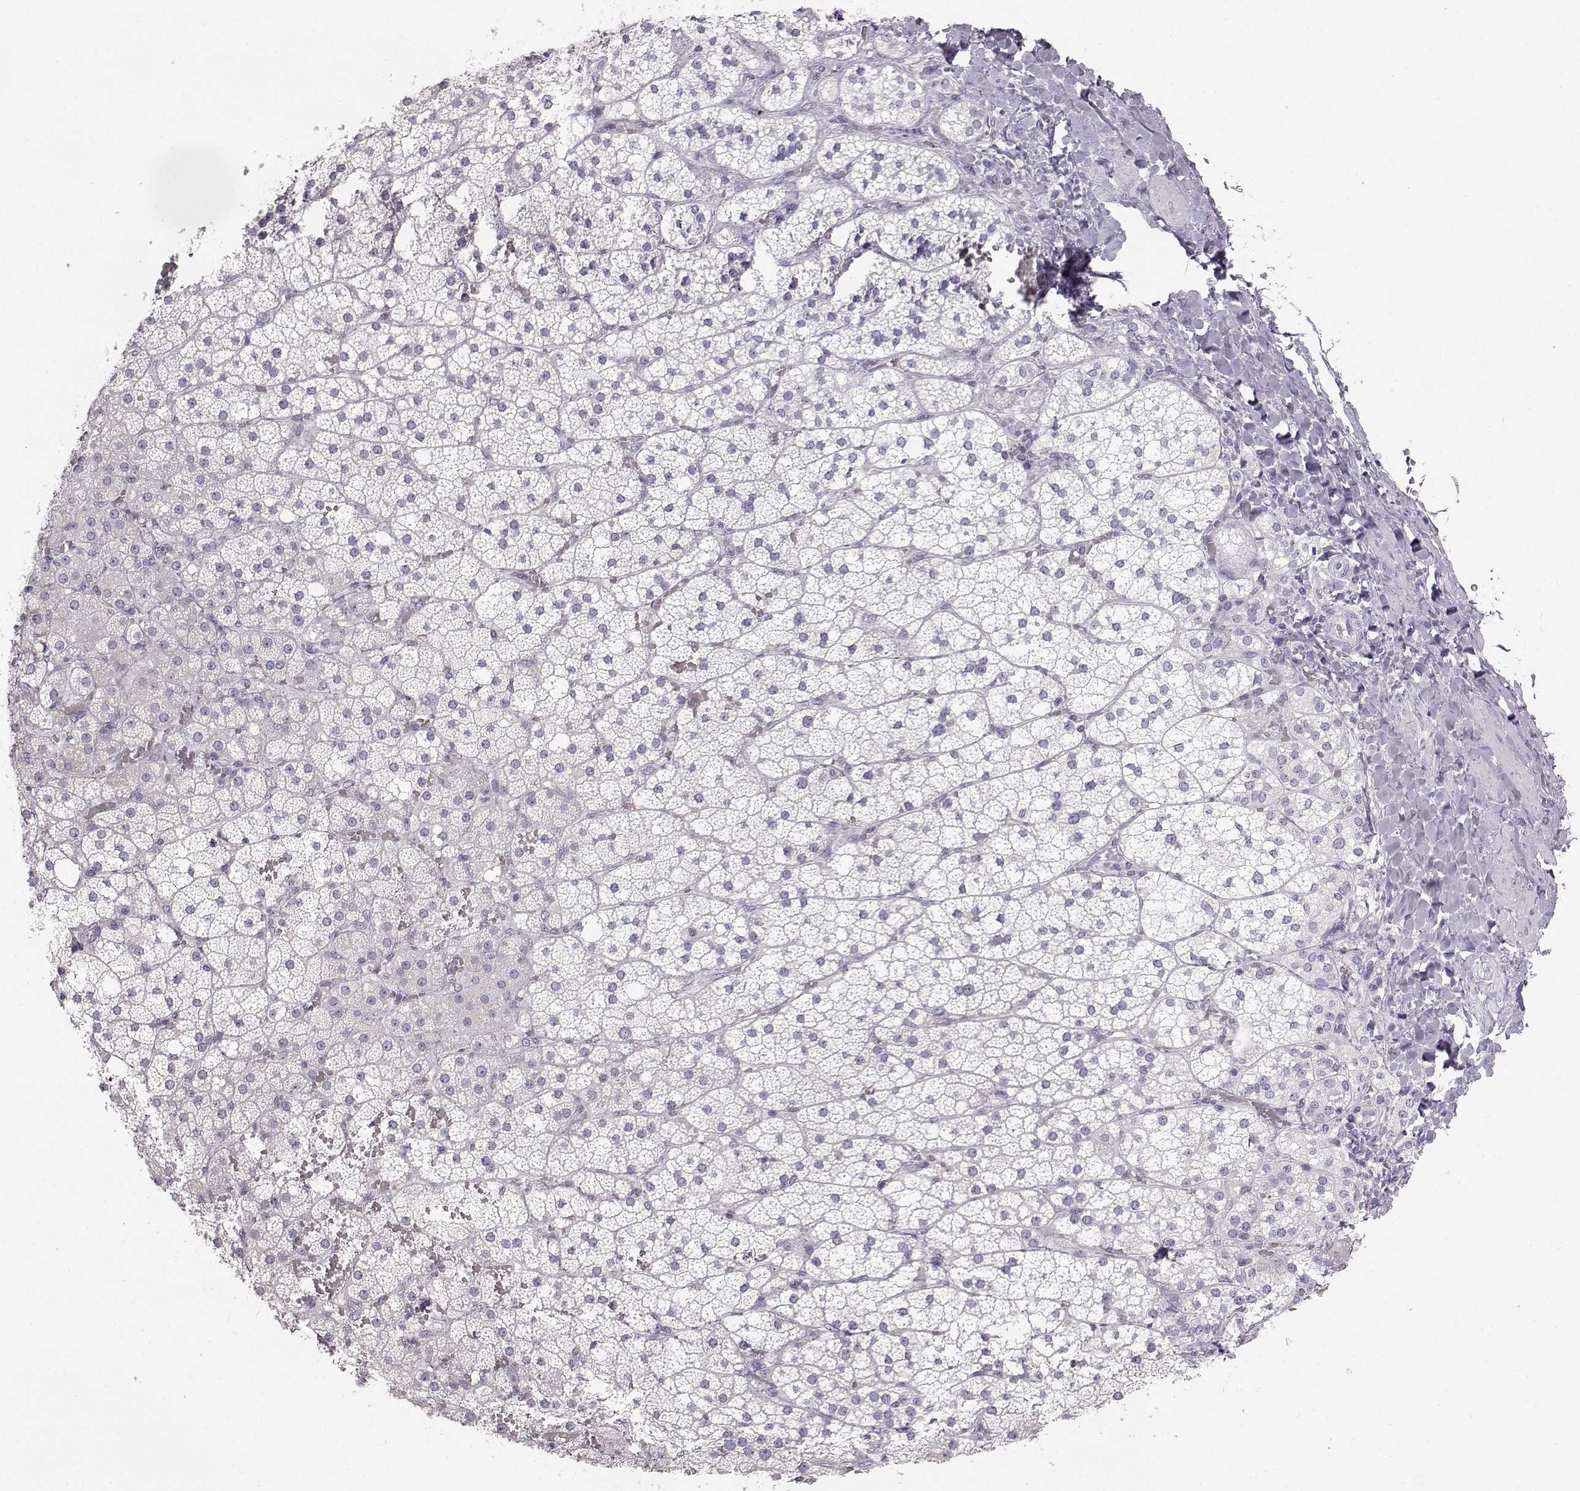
{"staining": {"intensity": "negative", "quantity": "none", "location": "none"}, "tissue": "adrenal gland", "cell_type": "Glandular cells", "image_type": "normal", "snomed": [{"axis": "morphology", "description": "Normal tissue, NOS"}, {"axis": "topography", "description": "Adrenal gland"}], "caption": "A high-resolution photomicrograph shows immunohistochemistry staining of unremarkable adrenal gland, which demonstrates no significant expression in glandular cells.", "gene": "KRT31", "patient": {"sex": "male", "age": 53}}